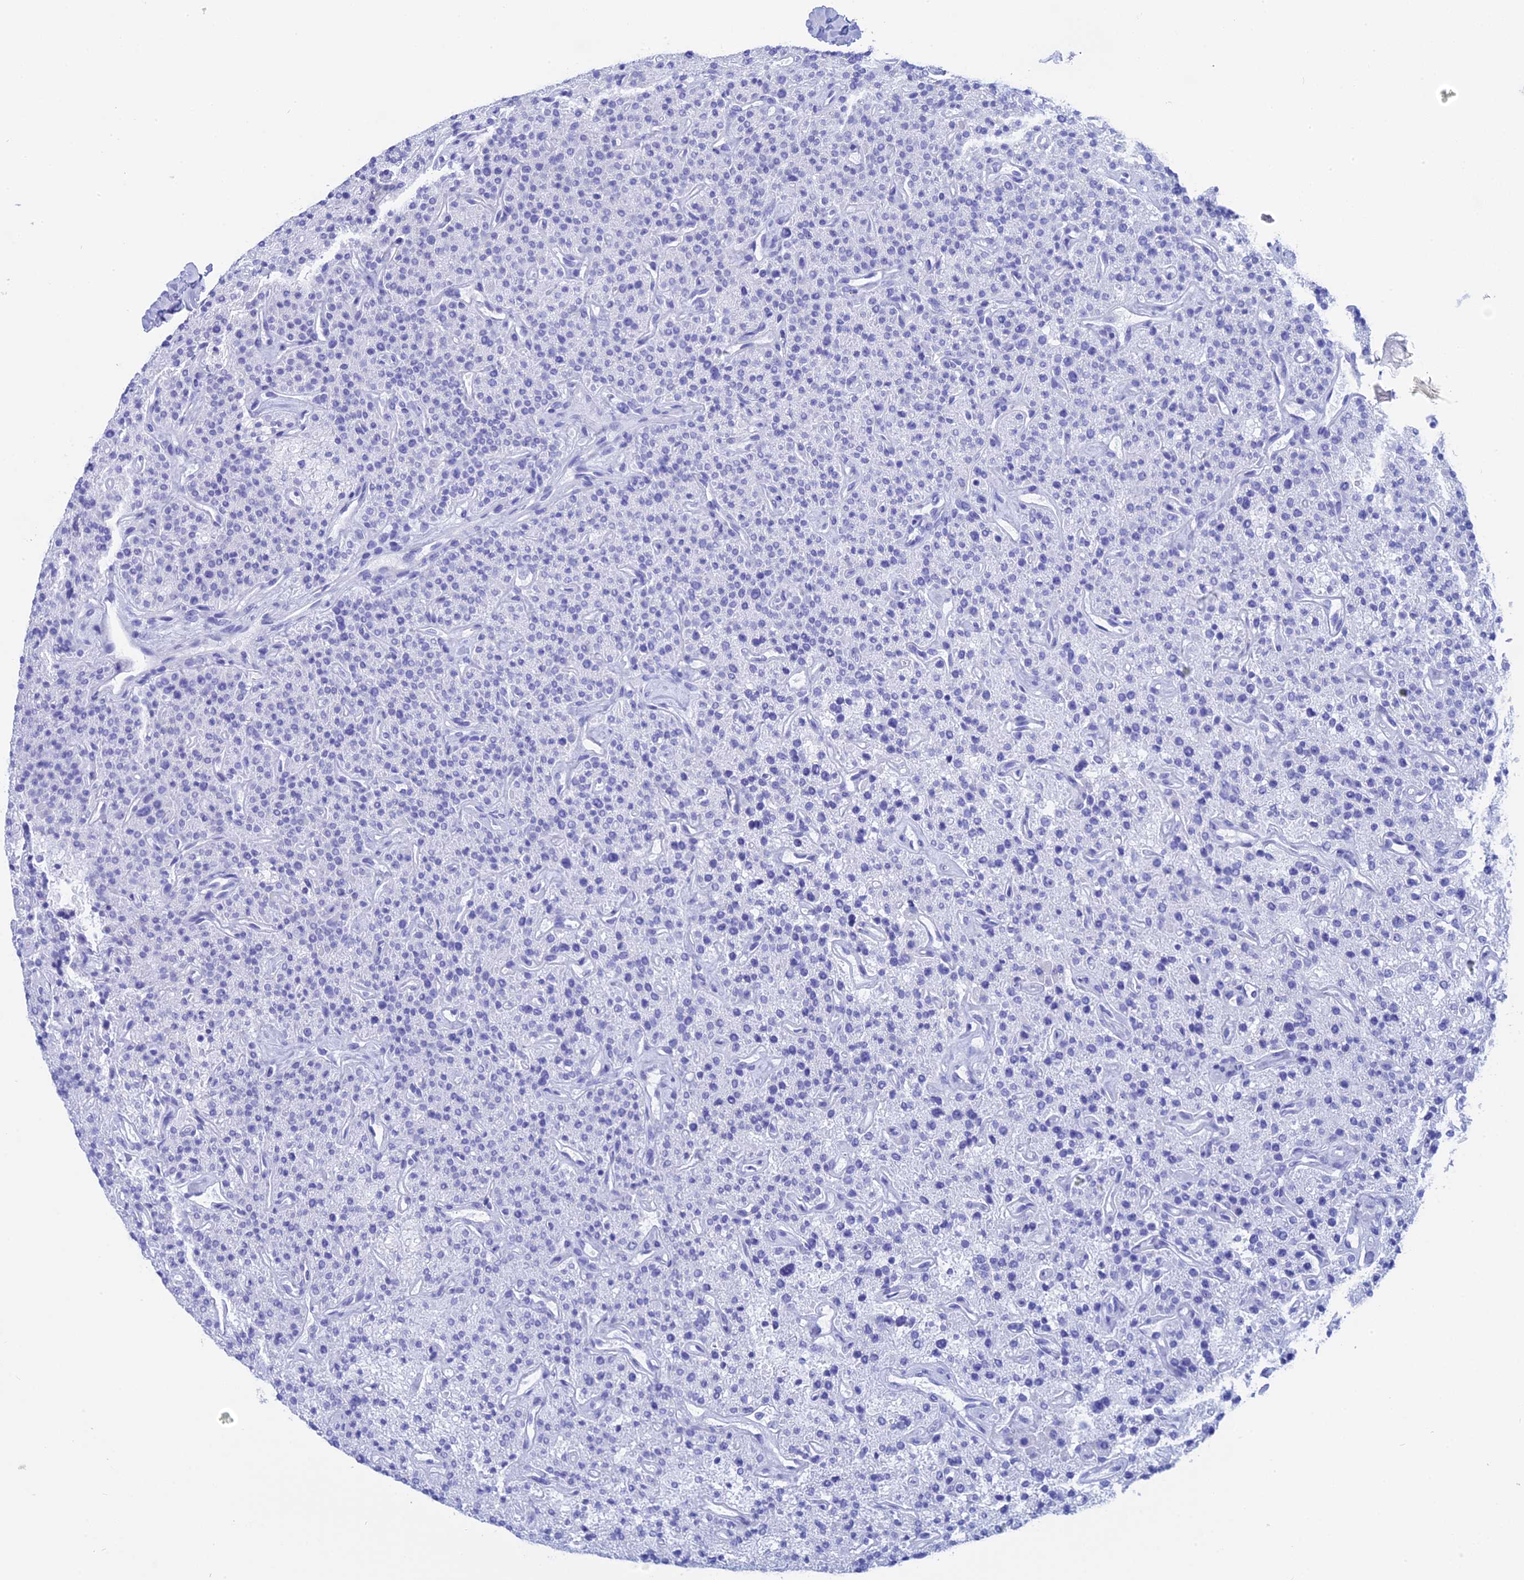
{"staining": {"intensity": "negative", "quantity": "none", "location": "none"}, "tissue": "parathyroid gland", "cell_type": "Glandular cells", "image_type": "normal", "snomed": [{"axis": "morphology", "description": "Normal tissue, NOS"}, {"axis": "topography", "description": "Parathyroid gland"}], "caption": "Glandular cells are negative for protein expression in normal human parathyroid gland. (DAB IHC visualized using brightfield microscopy, high magnification).", "gene": "TEX101", "patient": {"sex": "male", "age": 46}}